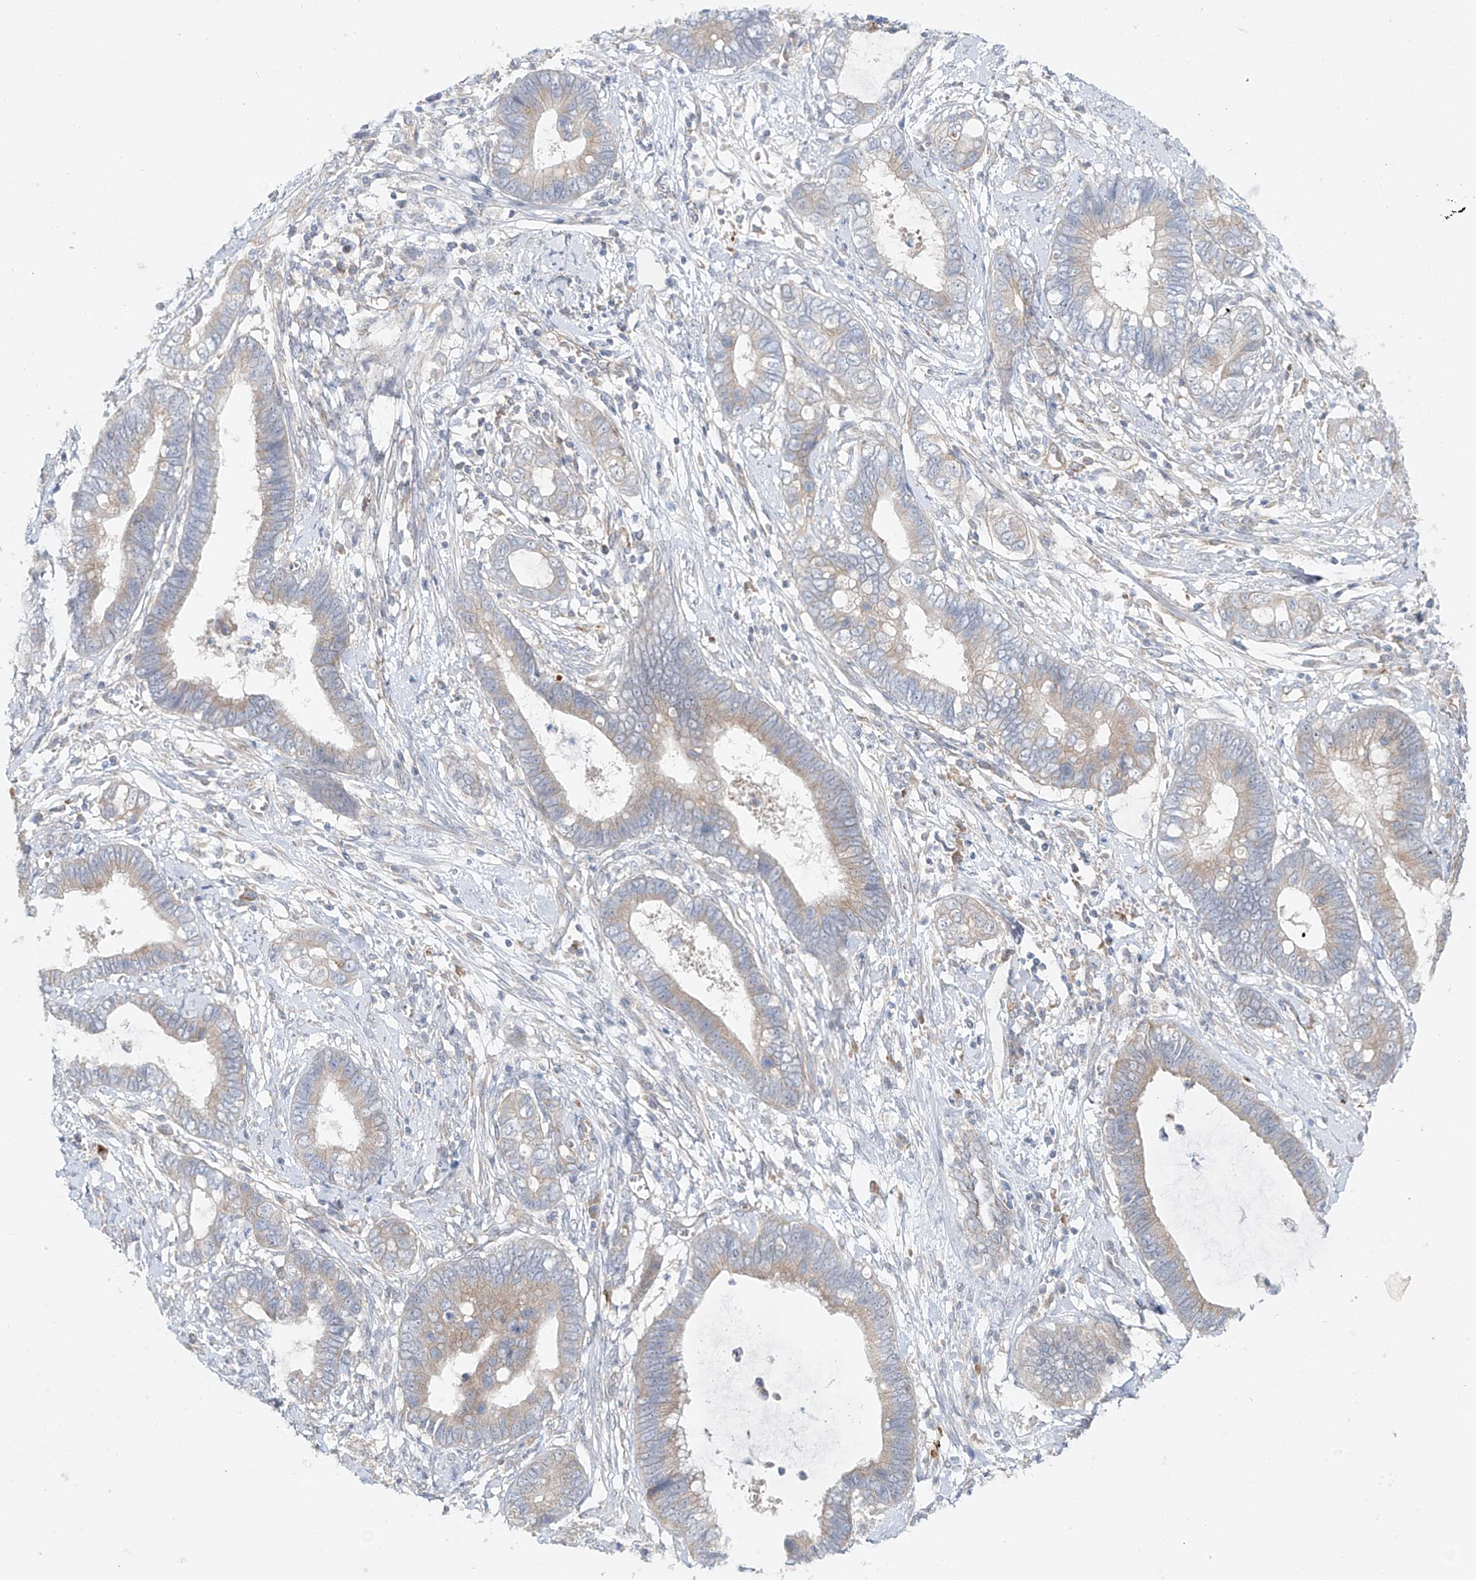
{"staining": {"intensity": "weak", "quantity": "25%-75%", "location": "cytoplasmic/membranous"}, "tissue": "cervical cancer", "cell_type": "Tumor cells", "image_type": "cancer", "snomed": [{"axis": "morphology", "description": "Adenocarcinoma, NOS"}, {"axis": "topography", "description": "Cervix"}], "caption": "Protein staining by immunohistochemistry (IHC) demonstrates weak cytoplasmic/membranous positivity in approximately 25%-75% of tumor cells in cervical cancer (adenocarcinoma).", "gene": "TJAP1", "patient": {"sex": "female", "age": 44}}